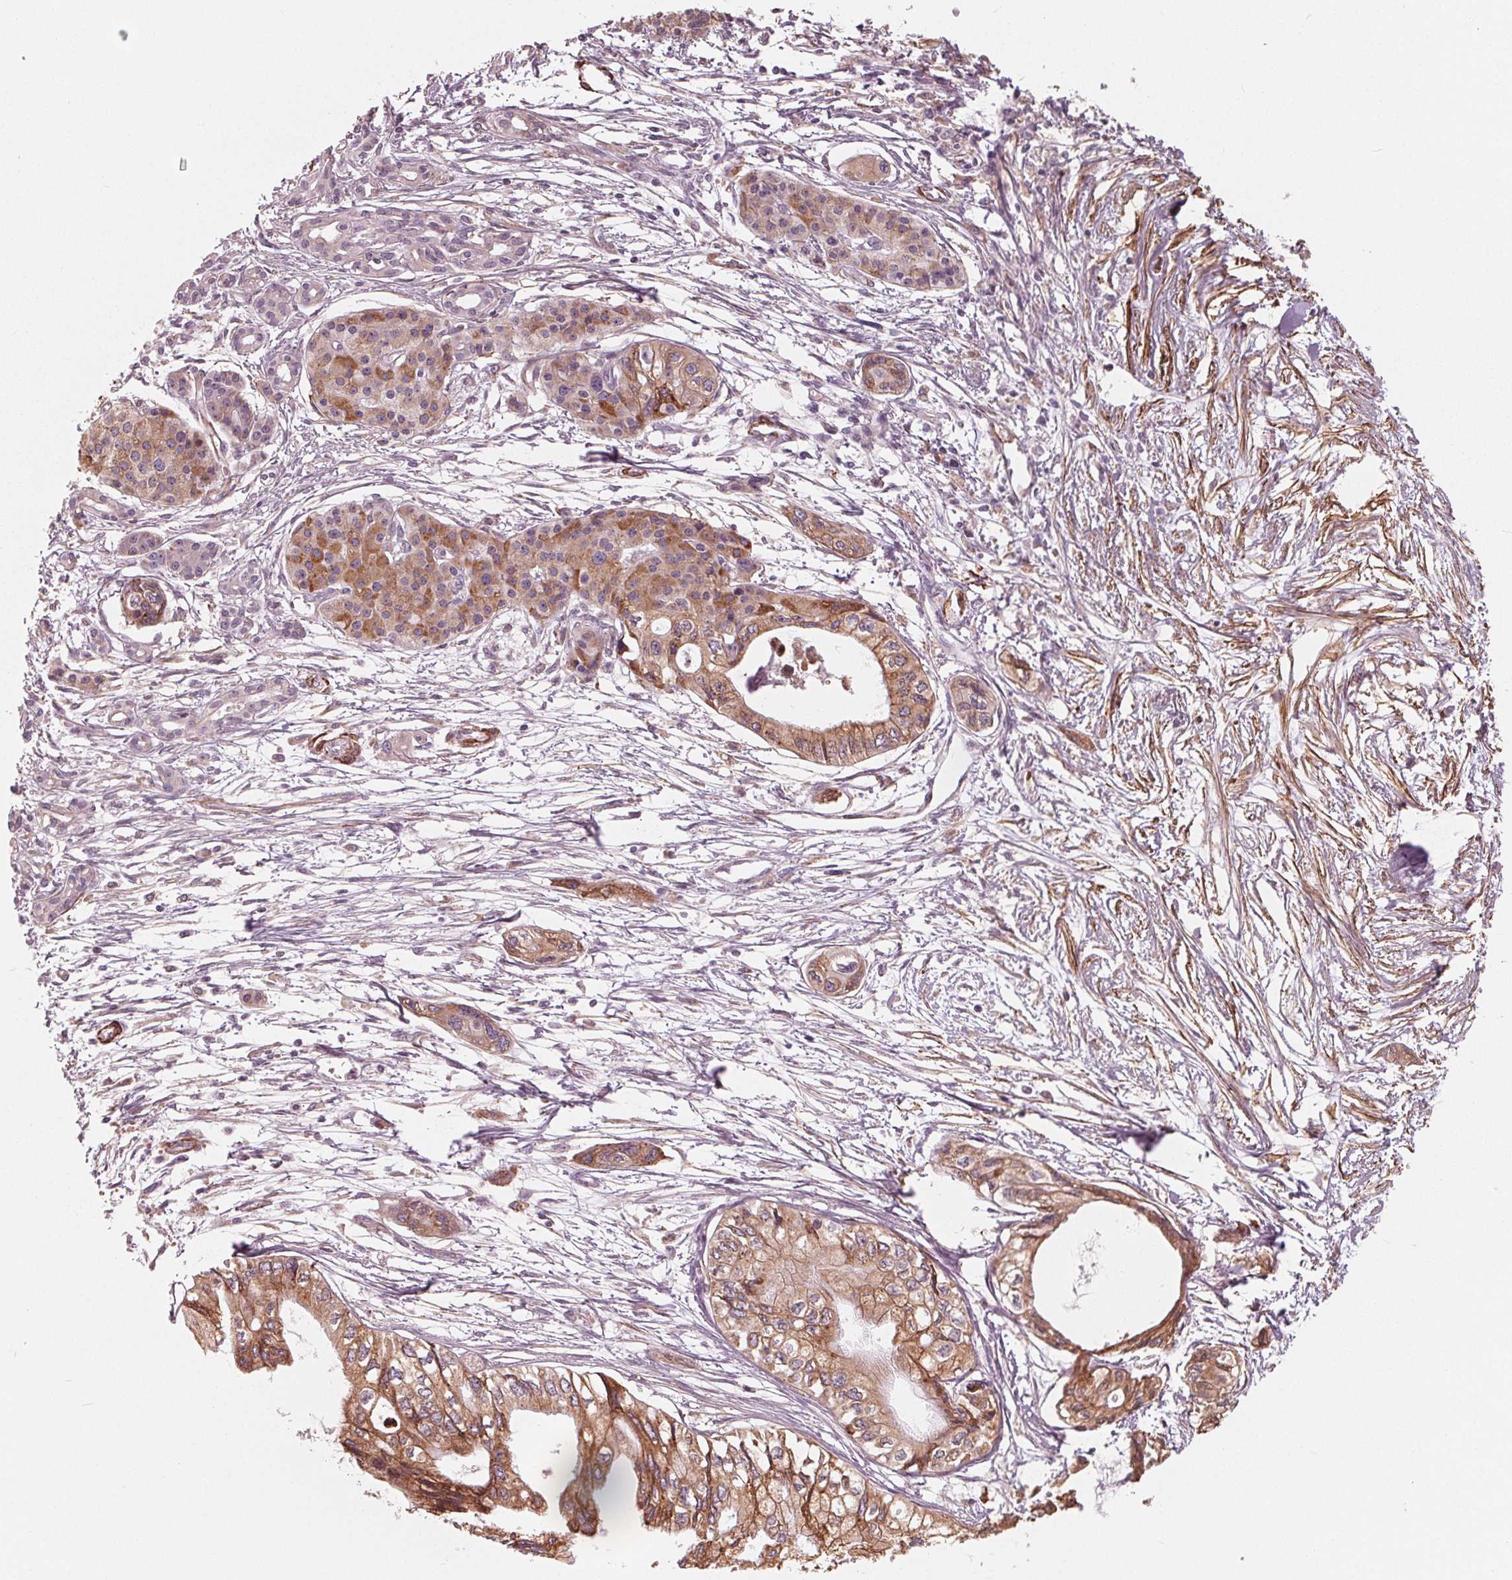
{"staining": {"intensity": "strong", "quantity": "25%-75%", "location": "cytoplasmic/membranous"}, "tissue": "pancreatic cancer", "cell_type": "Tumor cells", "image_type": "cancer", "snomed": [{"axis": "morphology", "description": "Adenocarcinoma, NOS"}, {"axis": "topography", "description": "Pancreas"}], "caption": "A high amount of strong cytoplasmic/membranous expression is present in approximately 25%-75% of tumor cells in adenocarcinoma (pancreatic) tissue.", "gene": "MIER3", "patient": {"sex": "female", "age": 76}}